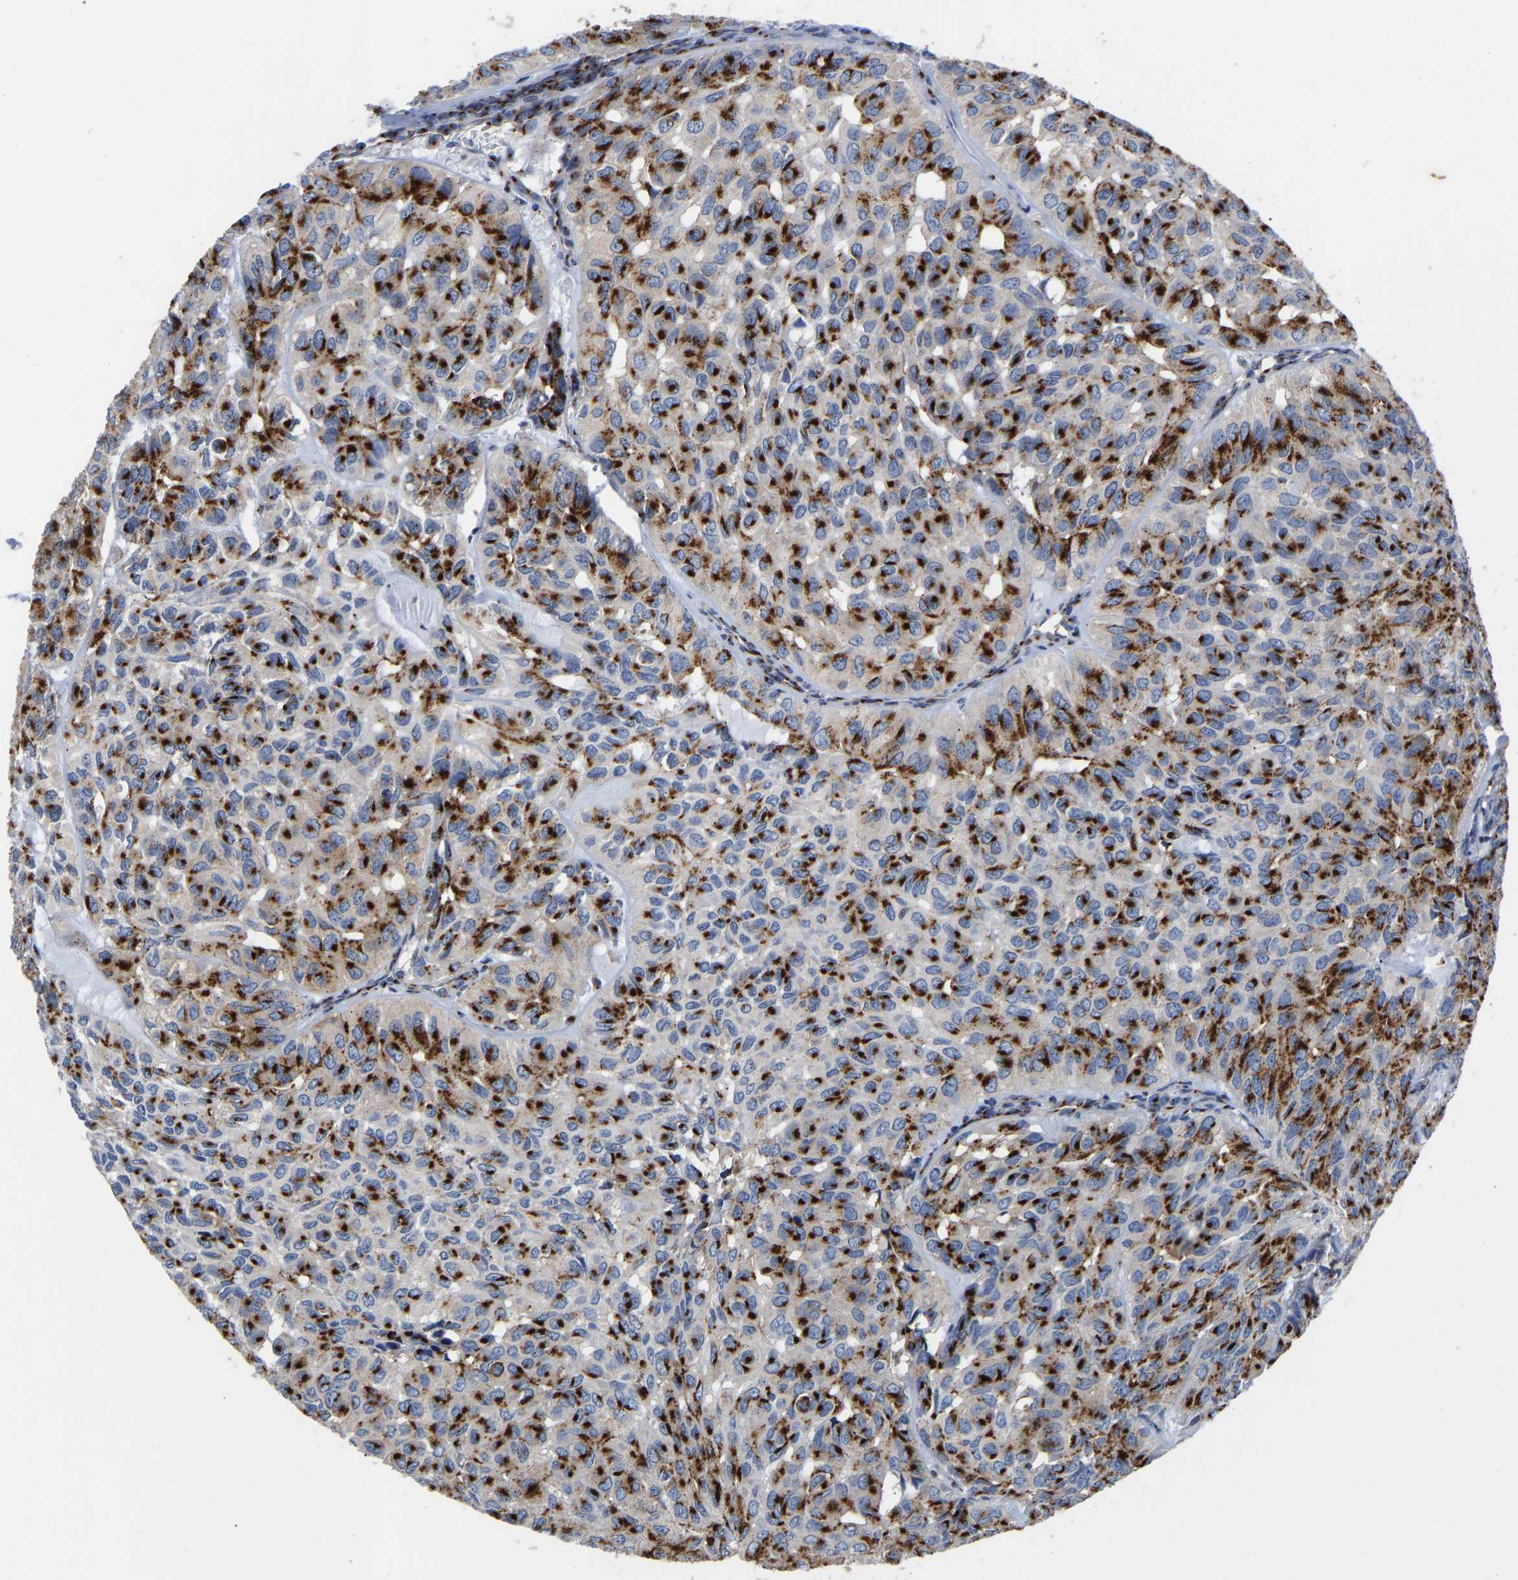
{"staining": {"intensity": "strong", "quantity": ">75%", "location": "cytoplasmic/membranous"}, "tissue": "head and neck cancer", "cell_type": "Tumor cells", "image_type": "cancer", "snomed": [{"axis": "morphology", "description": "Adenocarcinoma, NOS"}, {"axis": "topography", "description": "Salivary gland, NOS"}, {"axis": "topography", "description": "Head-Neck"}], "caption": "Human head and neck adenocarcinoma stained with a protein marker demonstrates strong staining in tumor cells.", "gene": "TMEM87A", "patient": {"sex": "female", "age": 76}}